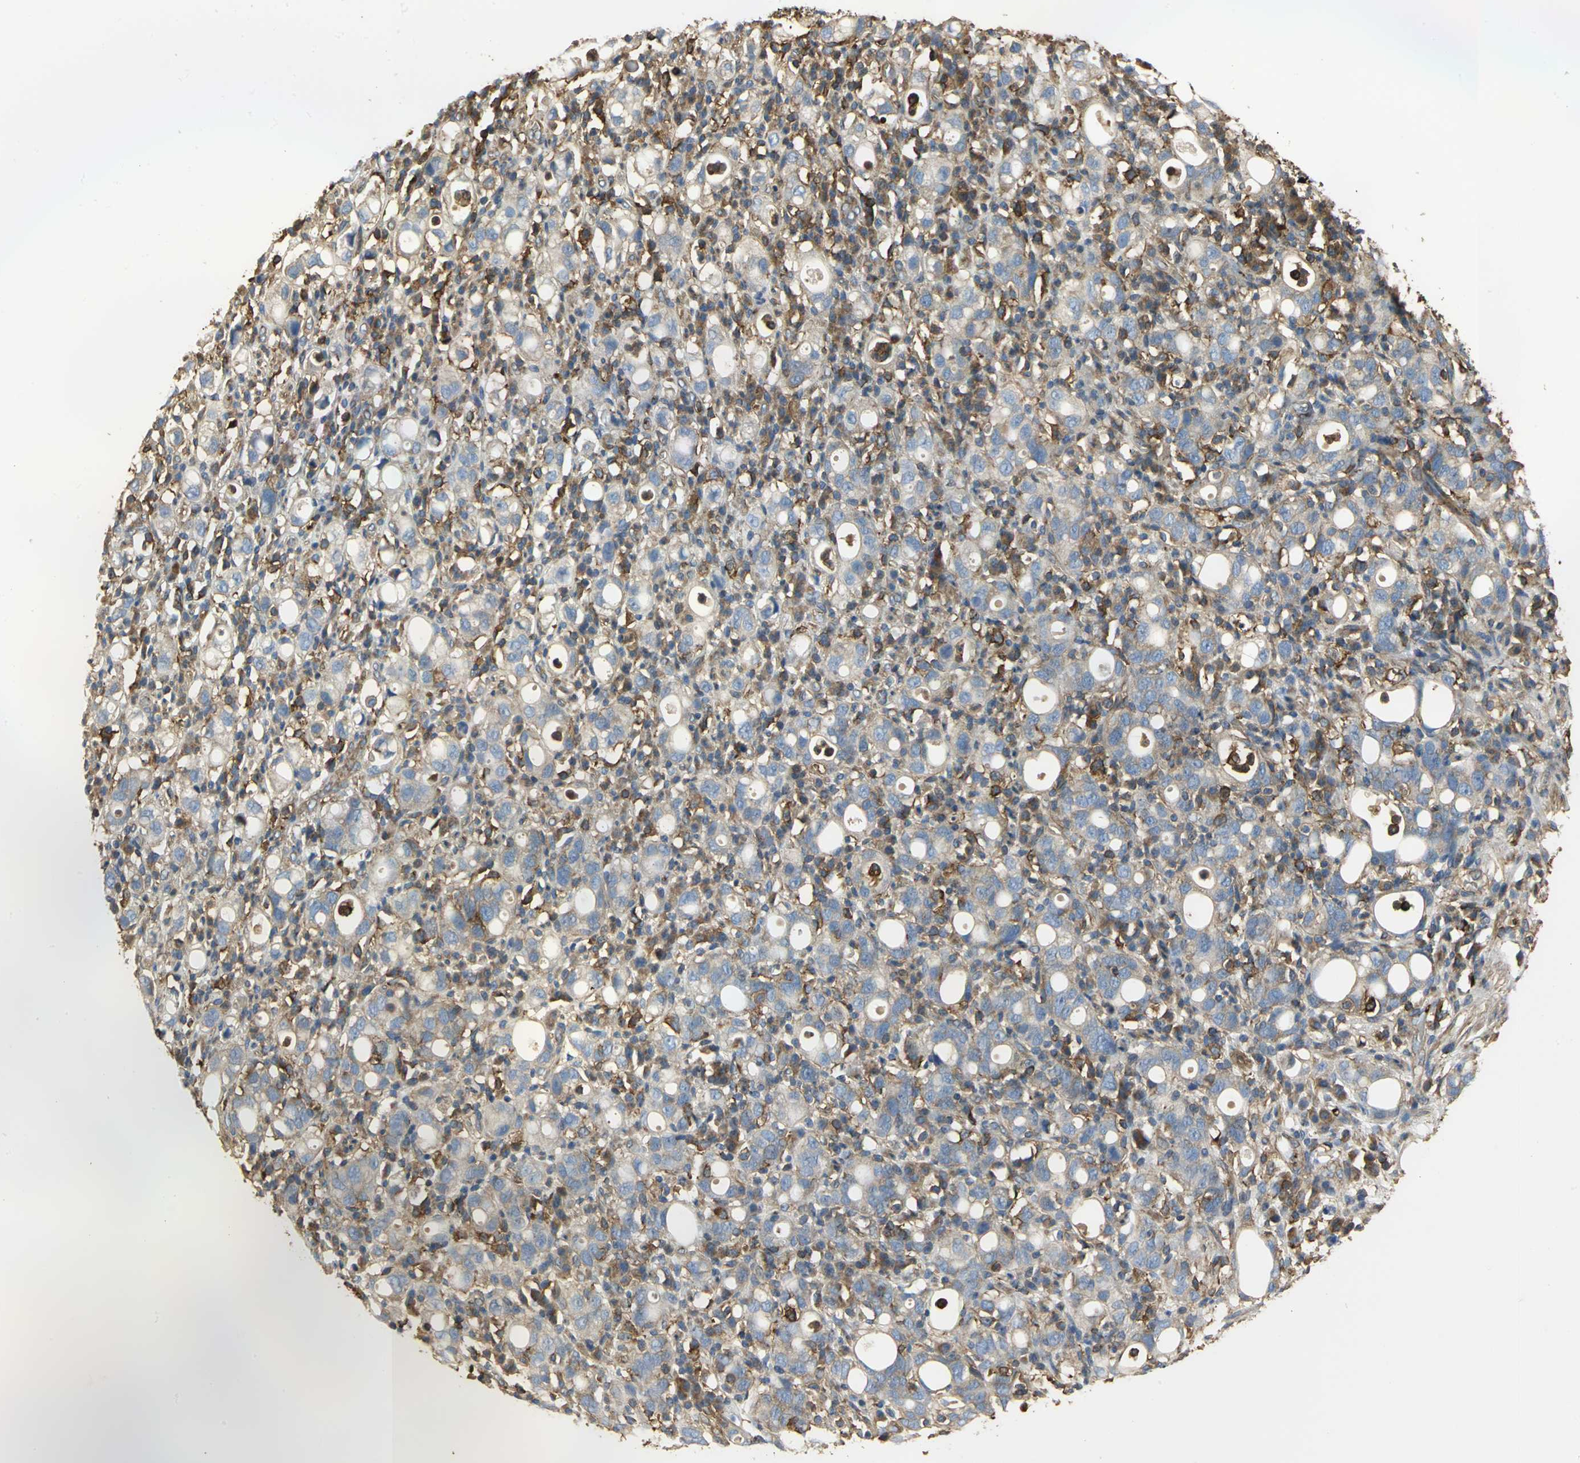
{"staining": {"intensity": "weak", "quantity": ">75%", "location": "cytoplasmic/membranous"}, "tissue": "stomach cancer", "cell_type": "Tumor cells", "image_type": "cancer", "snomed": [{"axis": "morphology", "description": "Adenocarcinoma, NOS"}, {"axis": "topography", "description": "Stomach"}], "caption": "The histopathology image exhibits immunohistochemical staining of stomach cancer. There is weak cytoplasmic/membranous staining is present in approximately >75% of tumor cells.", "gene": "TLN1", "patient": {"sex": "female", "age": 75}}